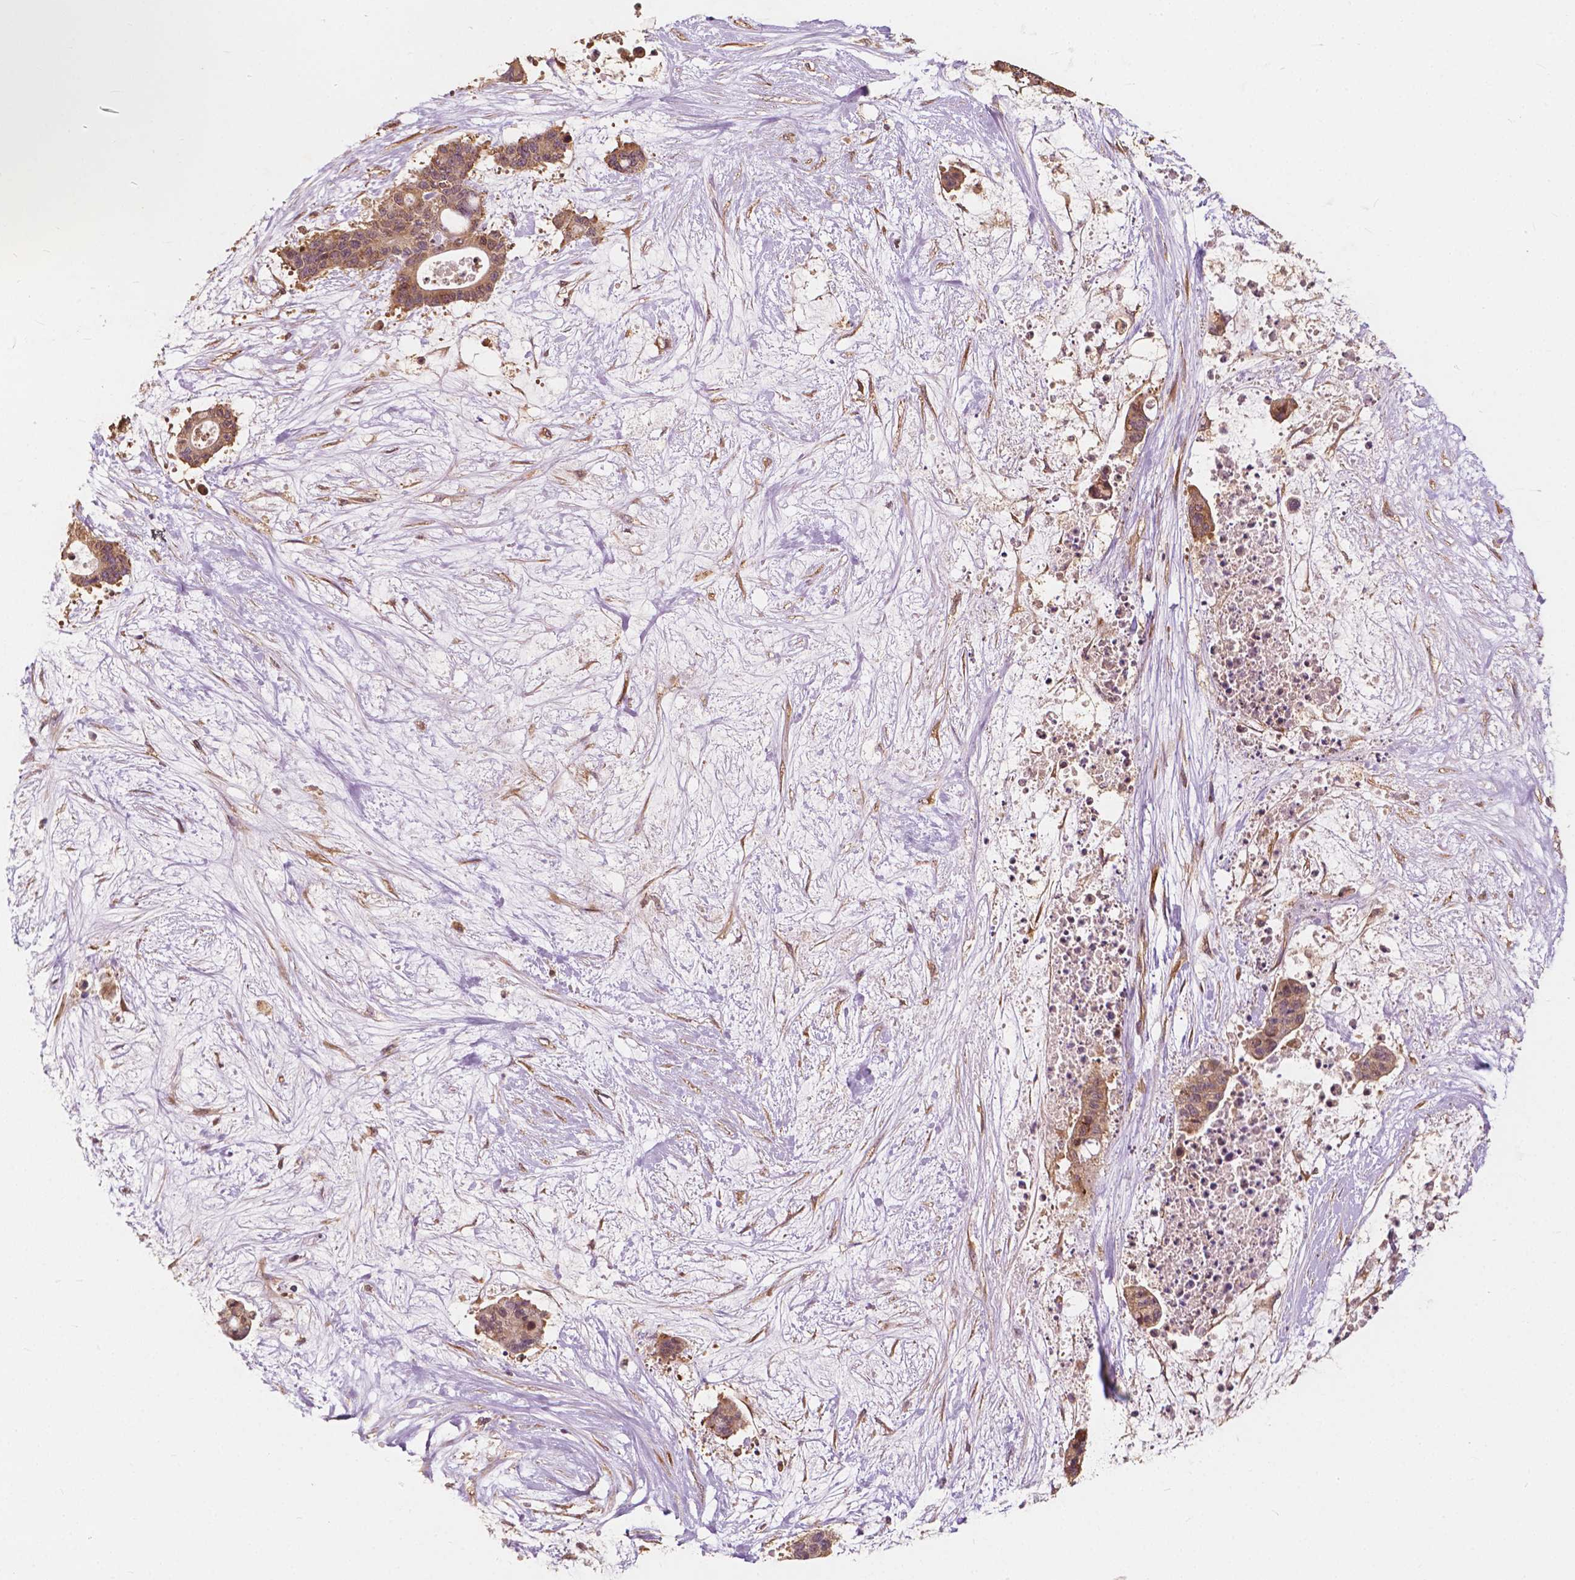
{"staining": {"intensity": "moderate", "quantity": ">75%", "location": "cytoplasmic/membranous"}, "tissue": "liver cancer", "cell_type": "Tumor cells", "image_type": "cancer", "snomed": [{"axis": "morphology", "description": "Normal tissue, NOS"}, {"axis": "morphology", "description": "Cholangiocarcinoma"}, {"axis": "topography", "description": "Liver"}, {"axis": "topography", "description": "Peripheral nerve tissue"}], "caption": "Moderate cytoplasmic/membranous staining for a protein is seen in approximately >75% of tumor cells of liver cholangiocarcinoma using immunohistochemistry (IHC).", "gene": "G3BP1", "patient": {"sex": "female", "age": 73}}